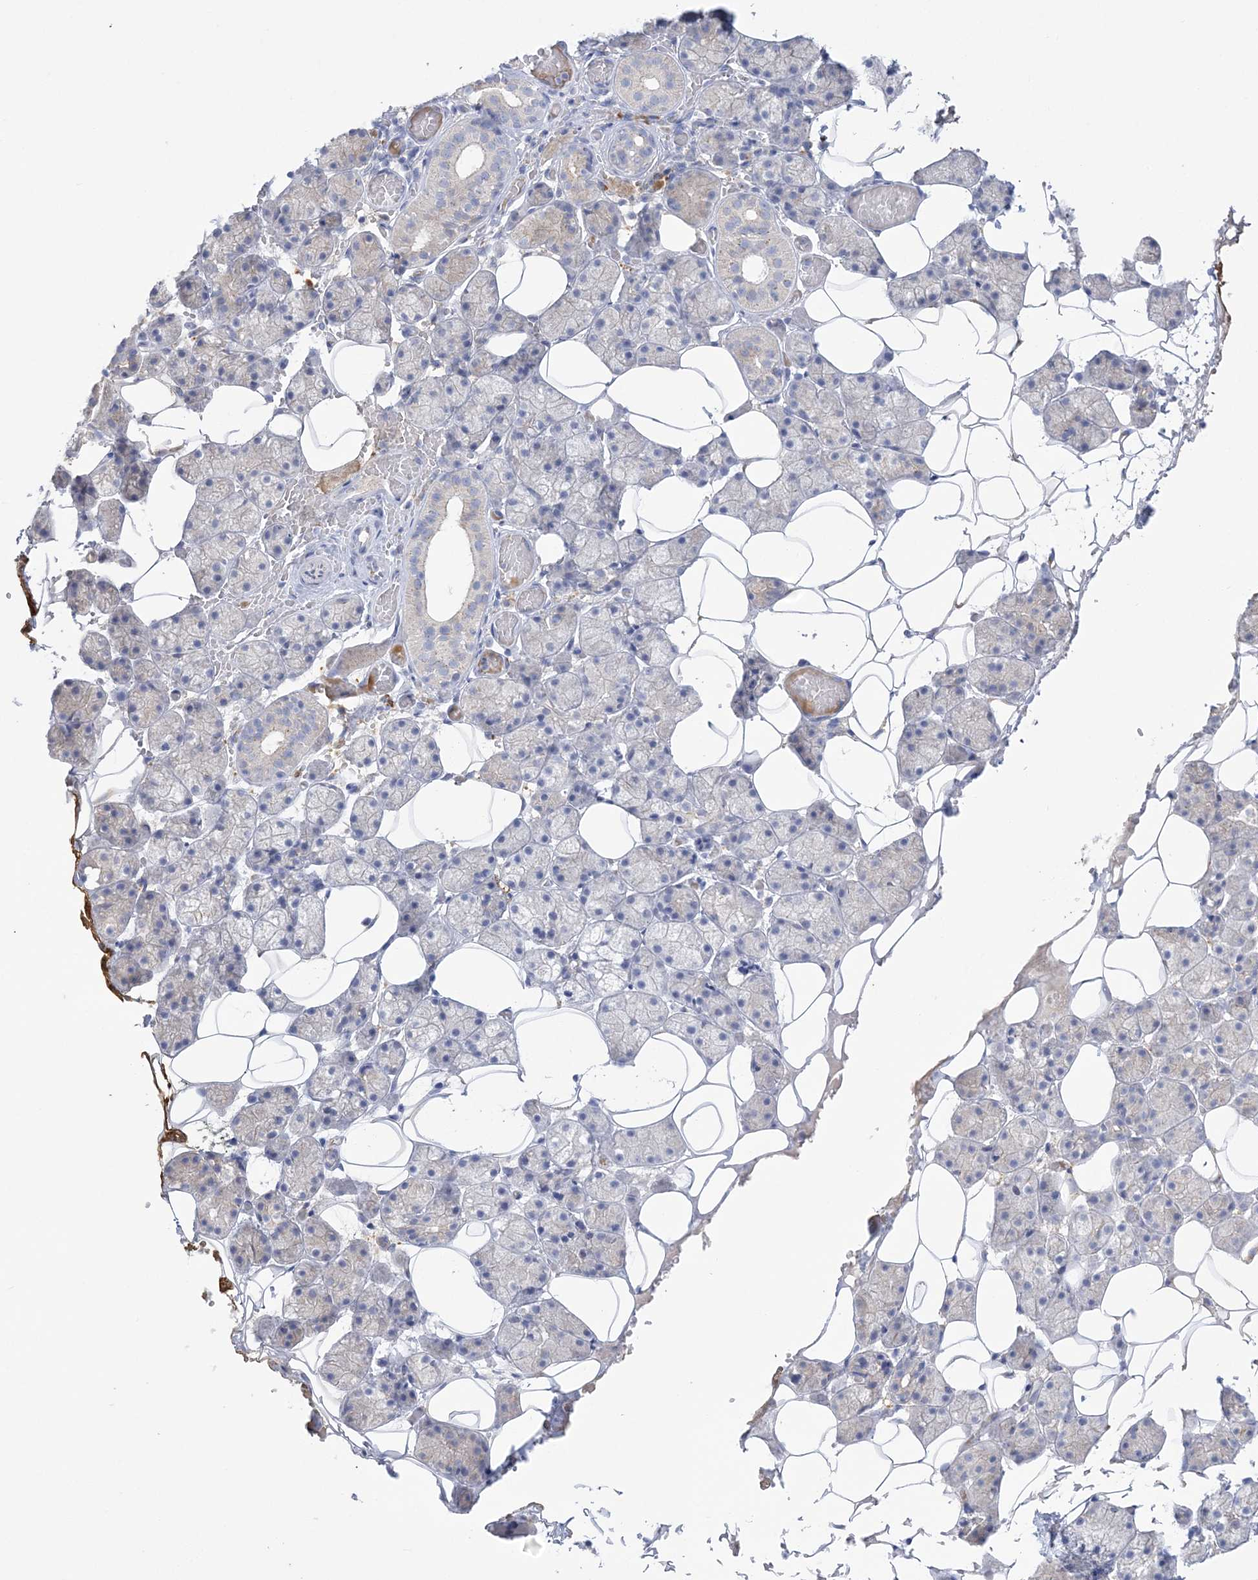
{"staining": {"intensity": "weak", "quantity": "<25%", "location": "cytoplasmic/membranous"}, "tissue": "salivary gland", "cell_type": "Glandular cells", "image_type": "normal", "snomed": [{"axis": "morphology", "description": "Normal tissue, NOS"}, {"axis": "topography", "description": "Salivary gland"}], "caption": "IHC photomicrograph of normal salivary gland stained for a protein (brown), which reveals no staining in glandular cells.", "gene": "SEMA3D", "patient": {"sex": "female", "age": 33}}